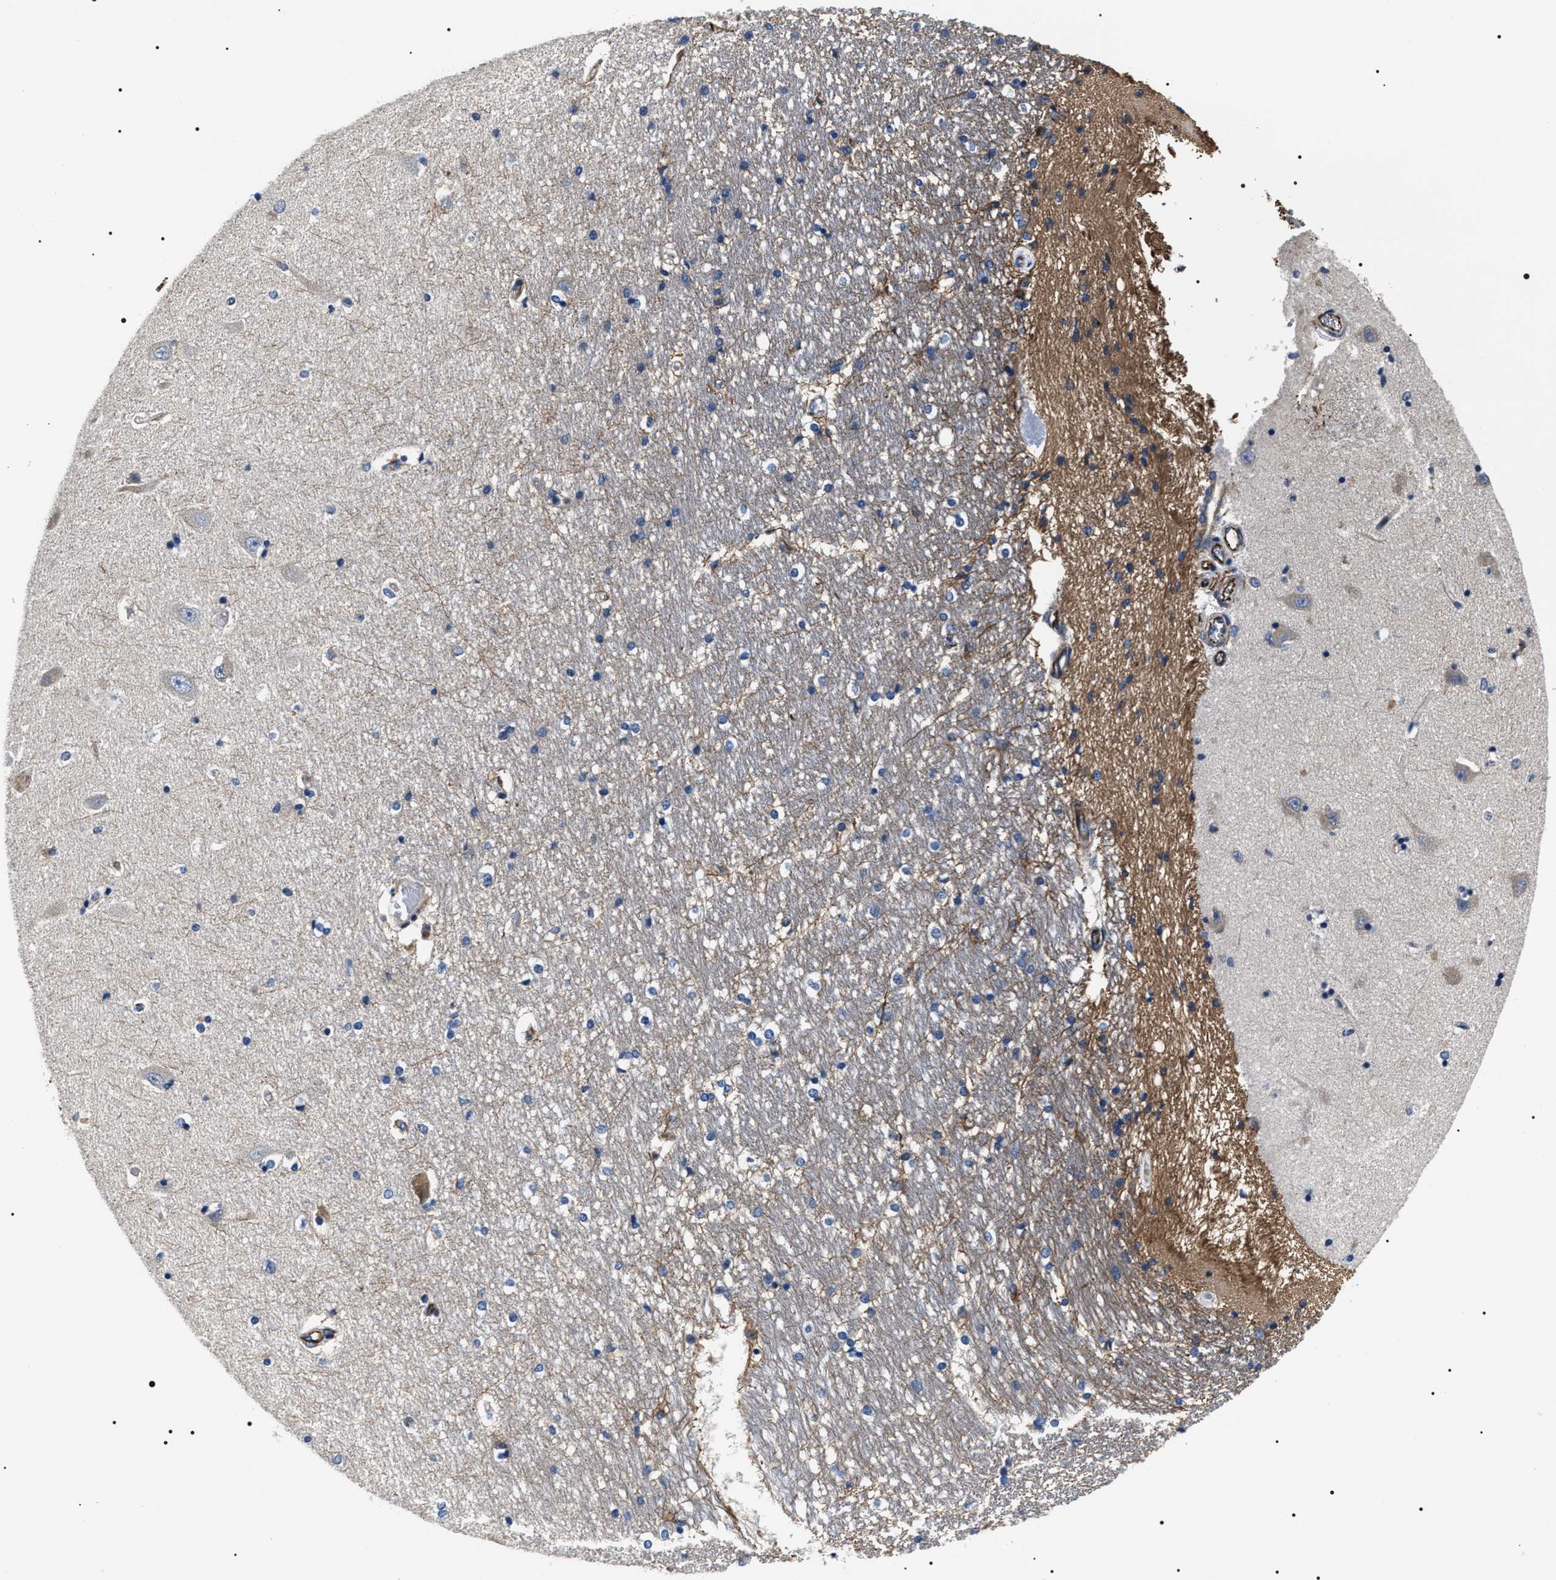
{"staining": {"intensity": "negative", "quantity": "none", "location": "none"}, "tissue": "hippocampus", "cell_type": "Glial cells", "image_type": "normal", "snomed": [{"axis": "morphology", "description": "Normal tissue, NOS"}, {"axis": "topography", "description": "Hippocampus"}], "caption": "Protein analysis of unremarkable hippocampus exhibits no significant staining in glial cells. (Brightfield microscopy of DAB IHC at high magnification).", "gene": "BAG2", "patient": {"sex": "male", "age": 45}}